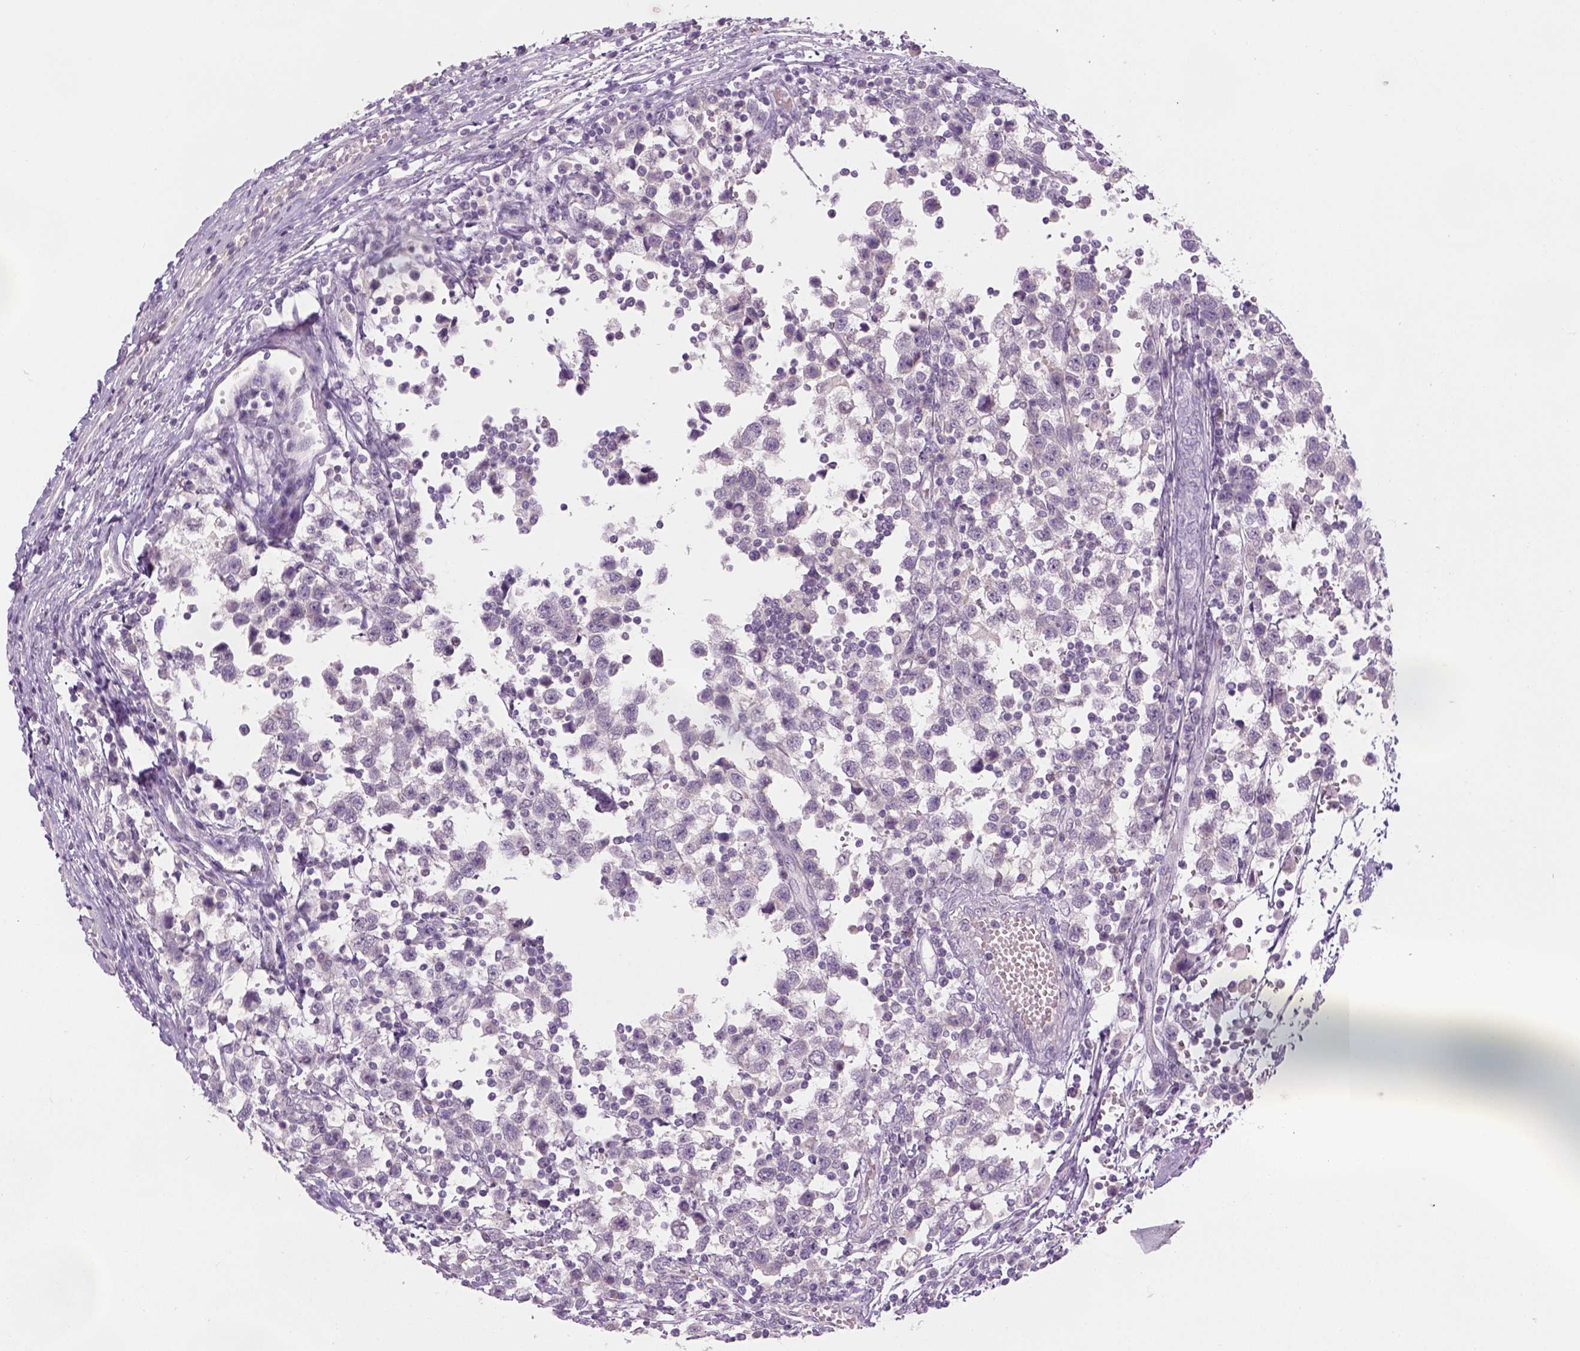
{"staining": {"intensity": "negative", "quantity": "none", "location": "none"}, "tissue": "testis cancer", "cell_type": "Tumor cells", "image_type": "cancer", "snomed": [{"axis": "morphology", "description": "Seminoma, NOS"}, {"axis": "topography", "description": "Testis"}], "caption": "High power microscopy histopathology image of an immunohistochemistry photomicrograph of testis cancer (seminoma), revealing no significant expression in tumor cells.", "gene": "GFI1B", "patient": {"sex": "male", "age": 34}}